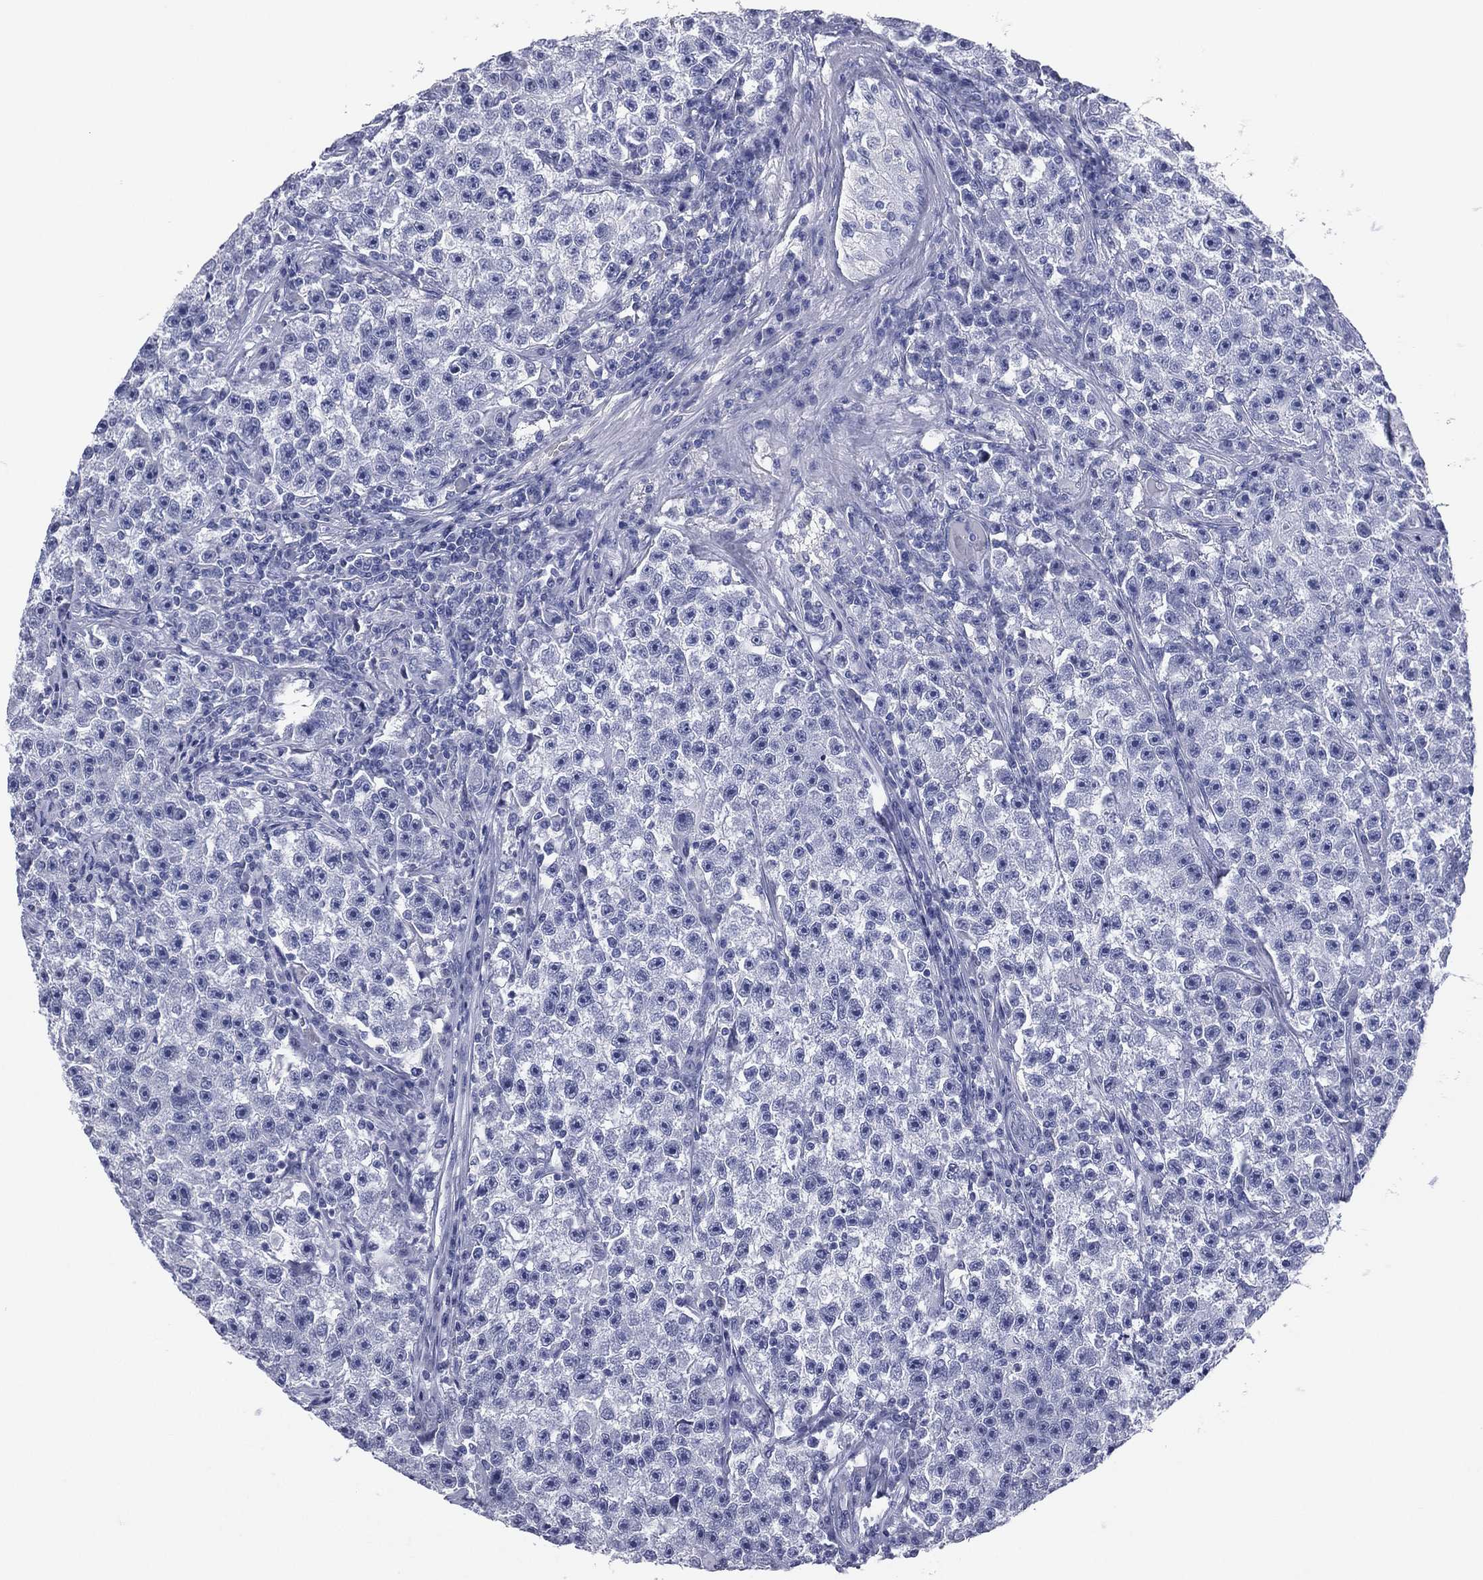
{"staining": {"intensity": "negative", "quantity": "none", "location": "none"}, "tissue": "testis cancer", "cell_type": "Tumor cells", "image_type": "cancer", "snomed": [{"axis": "morphology", "description": "Seminoma, NOS"}, {"axis": "topography", "description": "Testis"}], "caption": "Immunohistochemical staining of testis seminoma demonstrates no significant staining in tumor cells.", "gene": "MLN", "patient": {"sex": "male", "age": 22}}